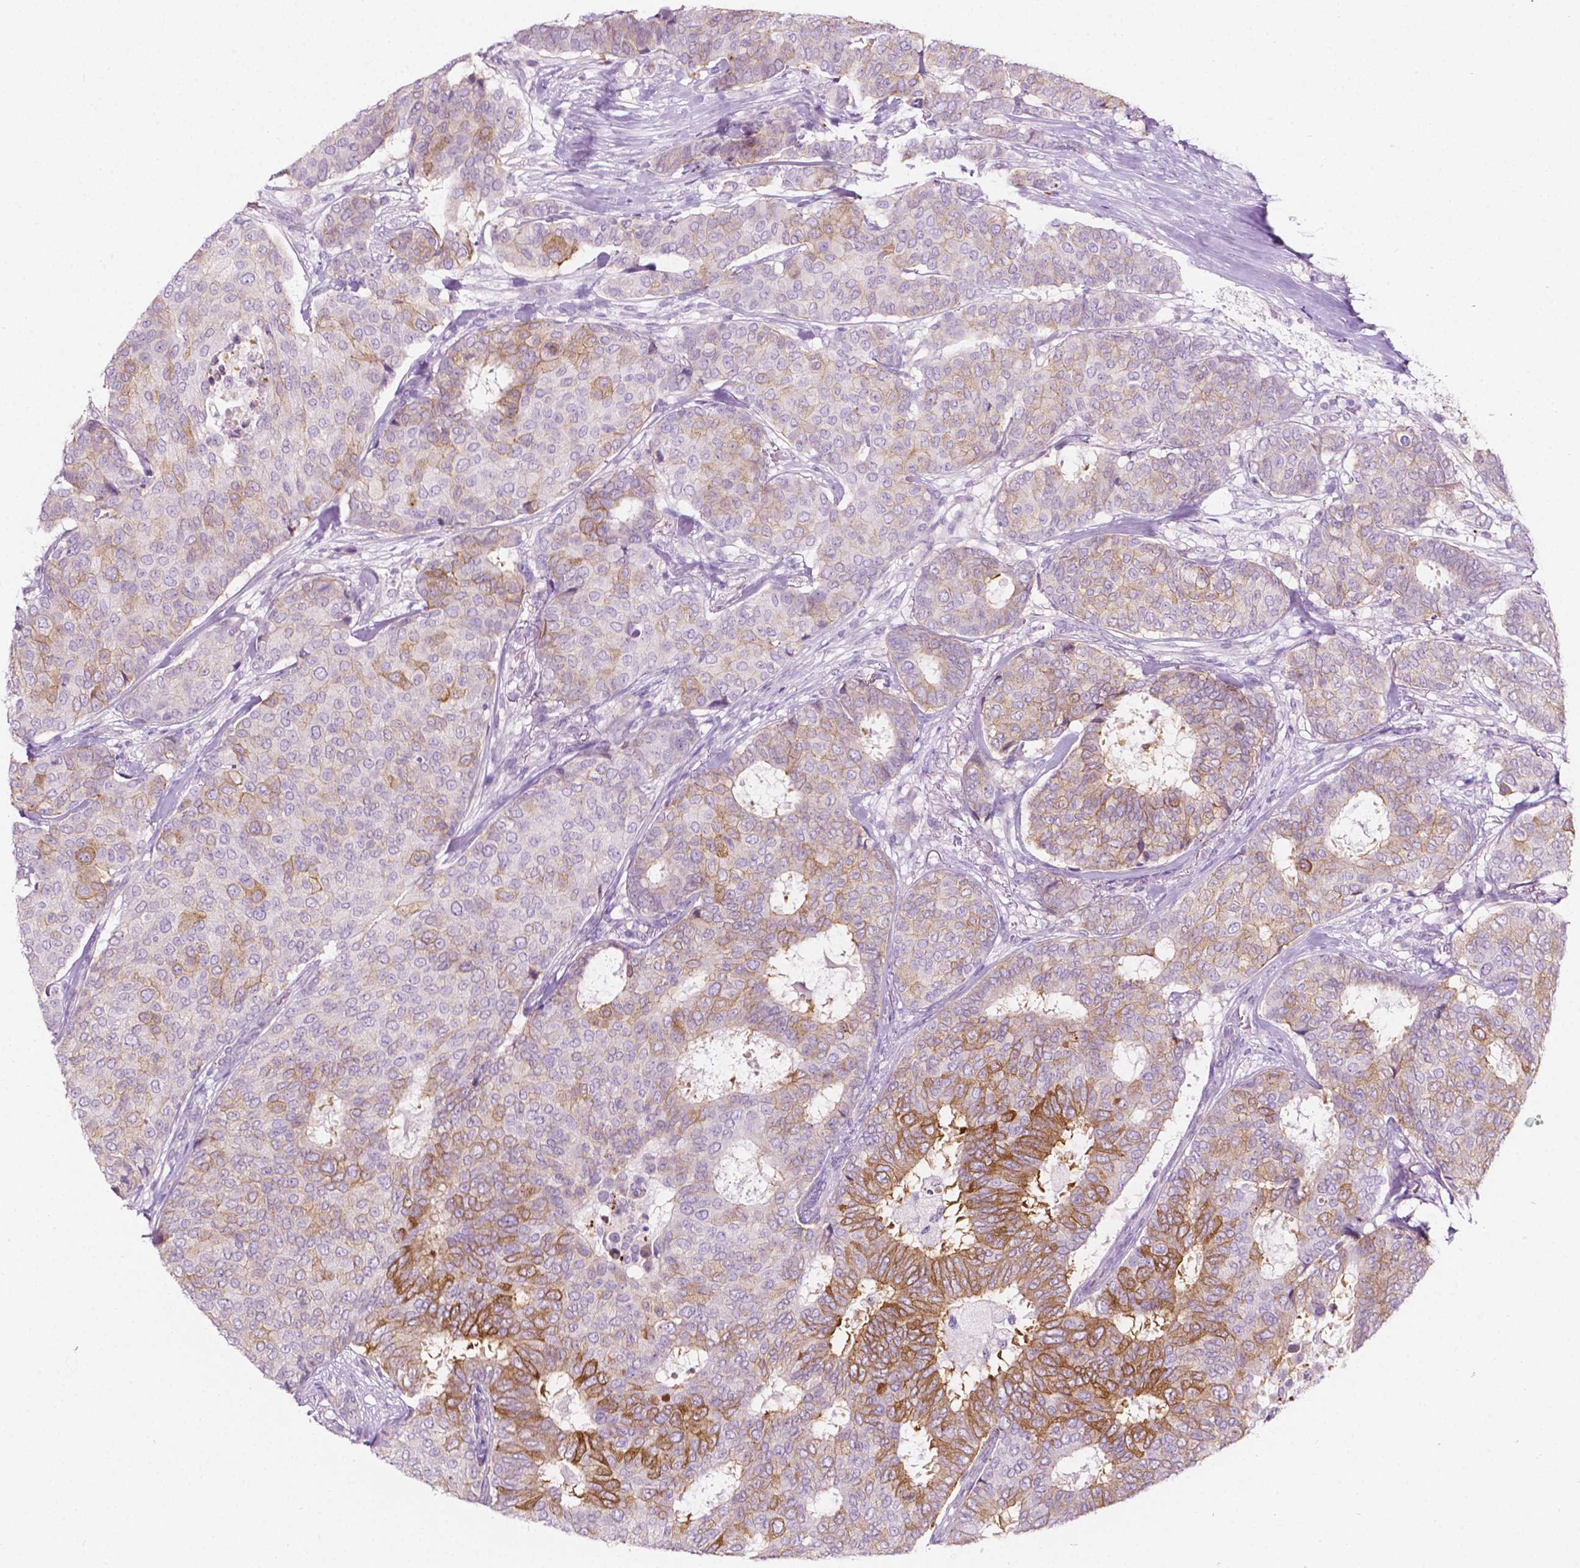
{"staining": {"intensity": "moderate", "quantity": "<25%", "location": "cytoplasmic/membranous"}, "tissue": "breast cancer", "cell_type": "Tumor cells", "image_type": "cancer", "snomed": [{"axis": "morphology", "description": "Duct carcinoma"}, {"axis": "topography", "description": "Breast"}], "caption": "Intraductal carcinoma (breast) stained for a protein (brown) shows moderate cytoplasmic/membranous positive staining in about <25% of tumor cells.", "gene": "NOS1AP", "patient": {"sex": "female", "age": 75}}